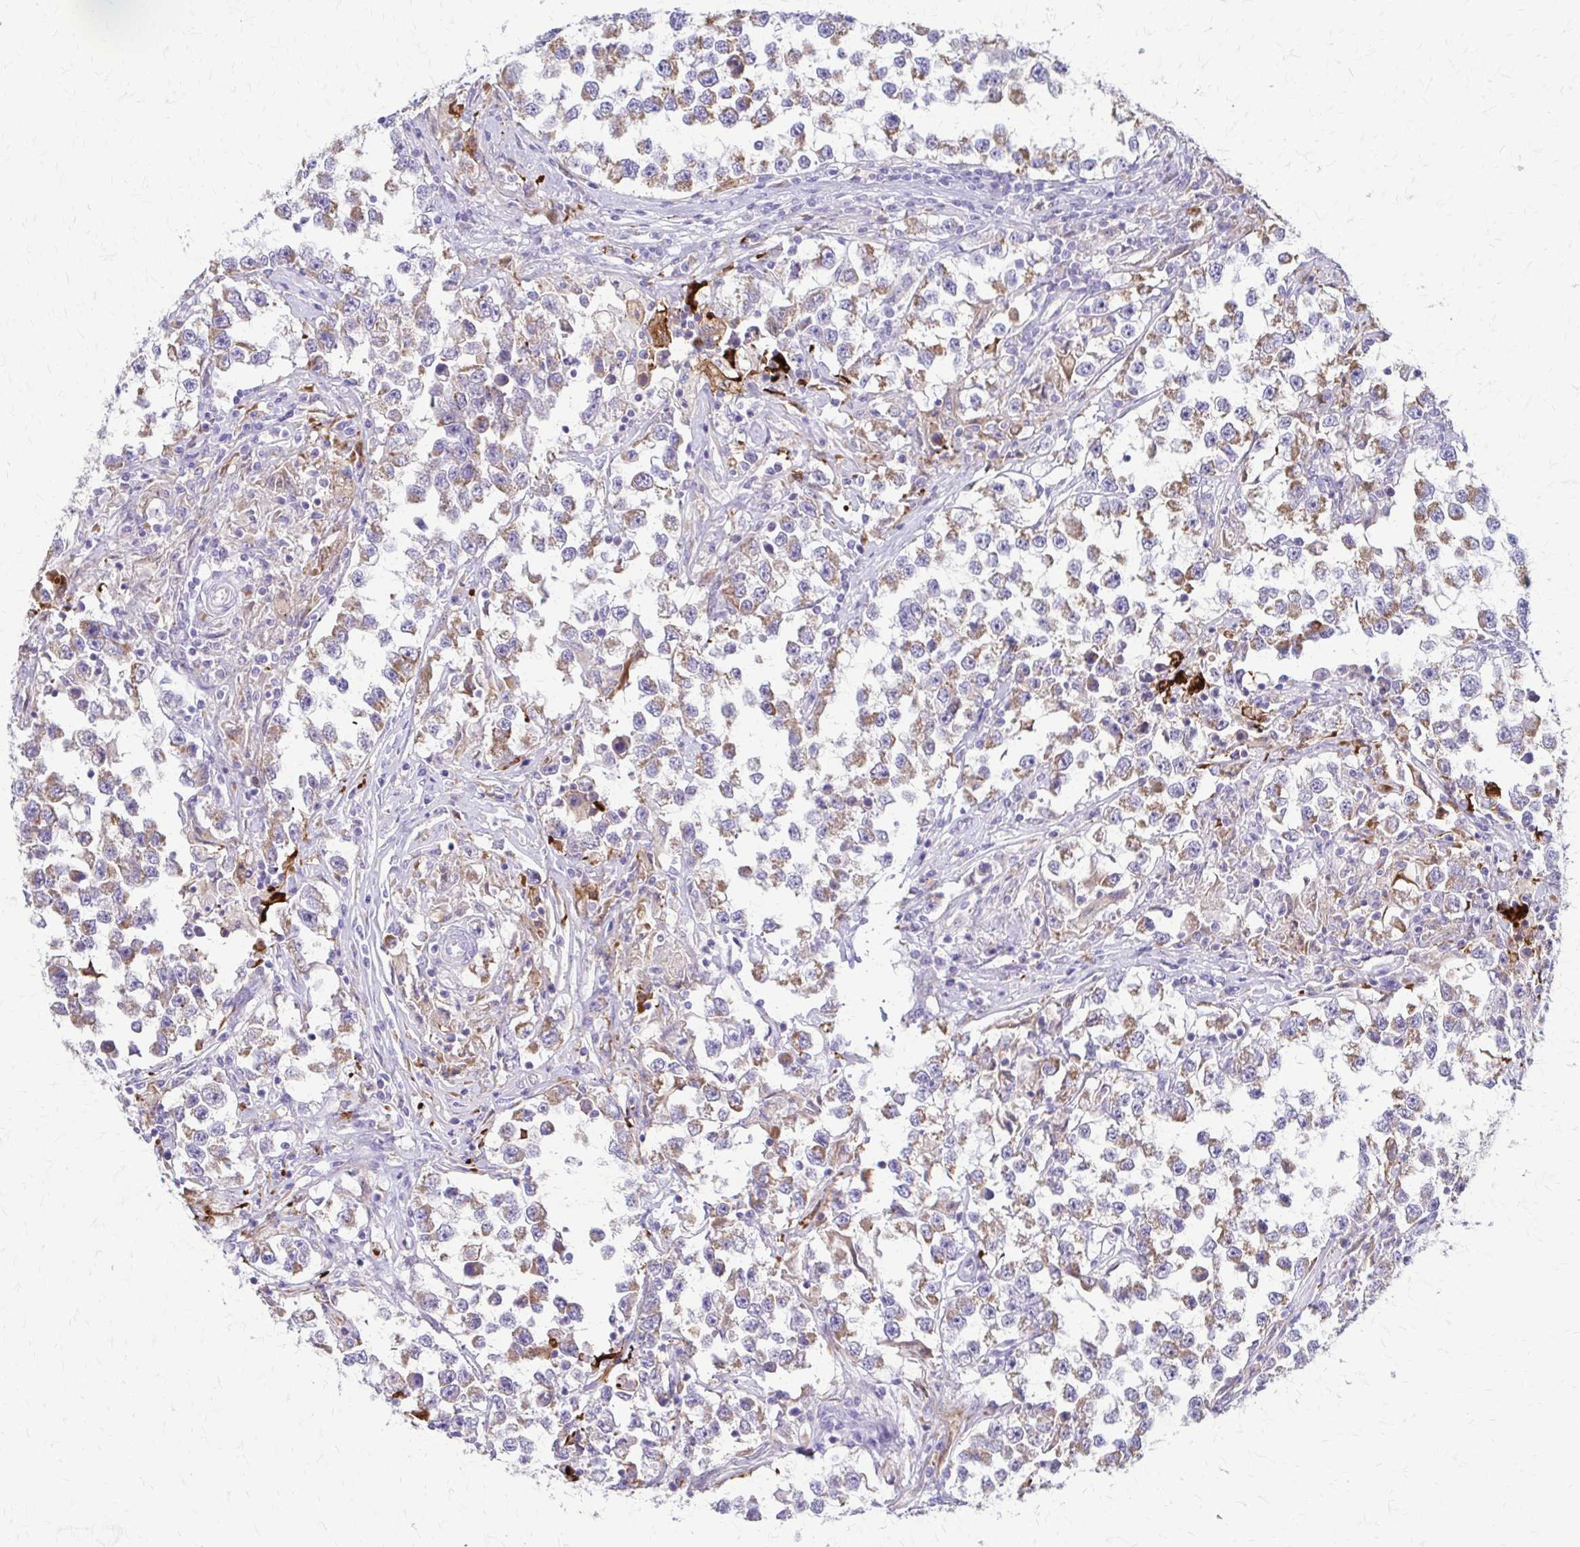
{"staining": {"intensity": "moderate", "quantity": ">75%", "location": "cytoplasmic/membranous"}, "tissue": "testis cancer", "cell_type": "Tumor cells", "image_type": "cancer", "snomed": [{"axis": "morphology", "description": "Seminoma, NOS"}, {"axis": "topography", "description": "Testis"}], "caption": "An image showing moderate cytoplasmic/membranous positivity in about >75% of tumor cells in testis cancer (seminoma), as visualized by brown immunohistochemical staining.", "gene": "SAMD13", "patient": {"sex": "male", "age": 46}}